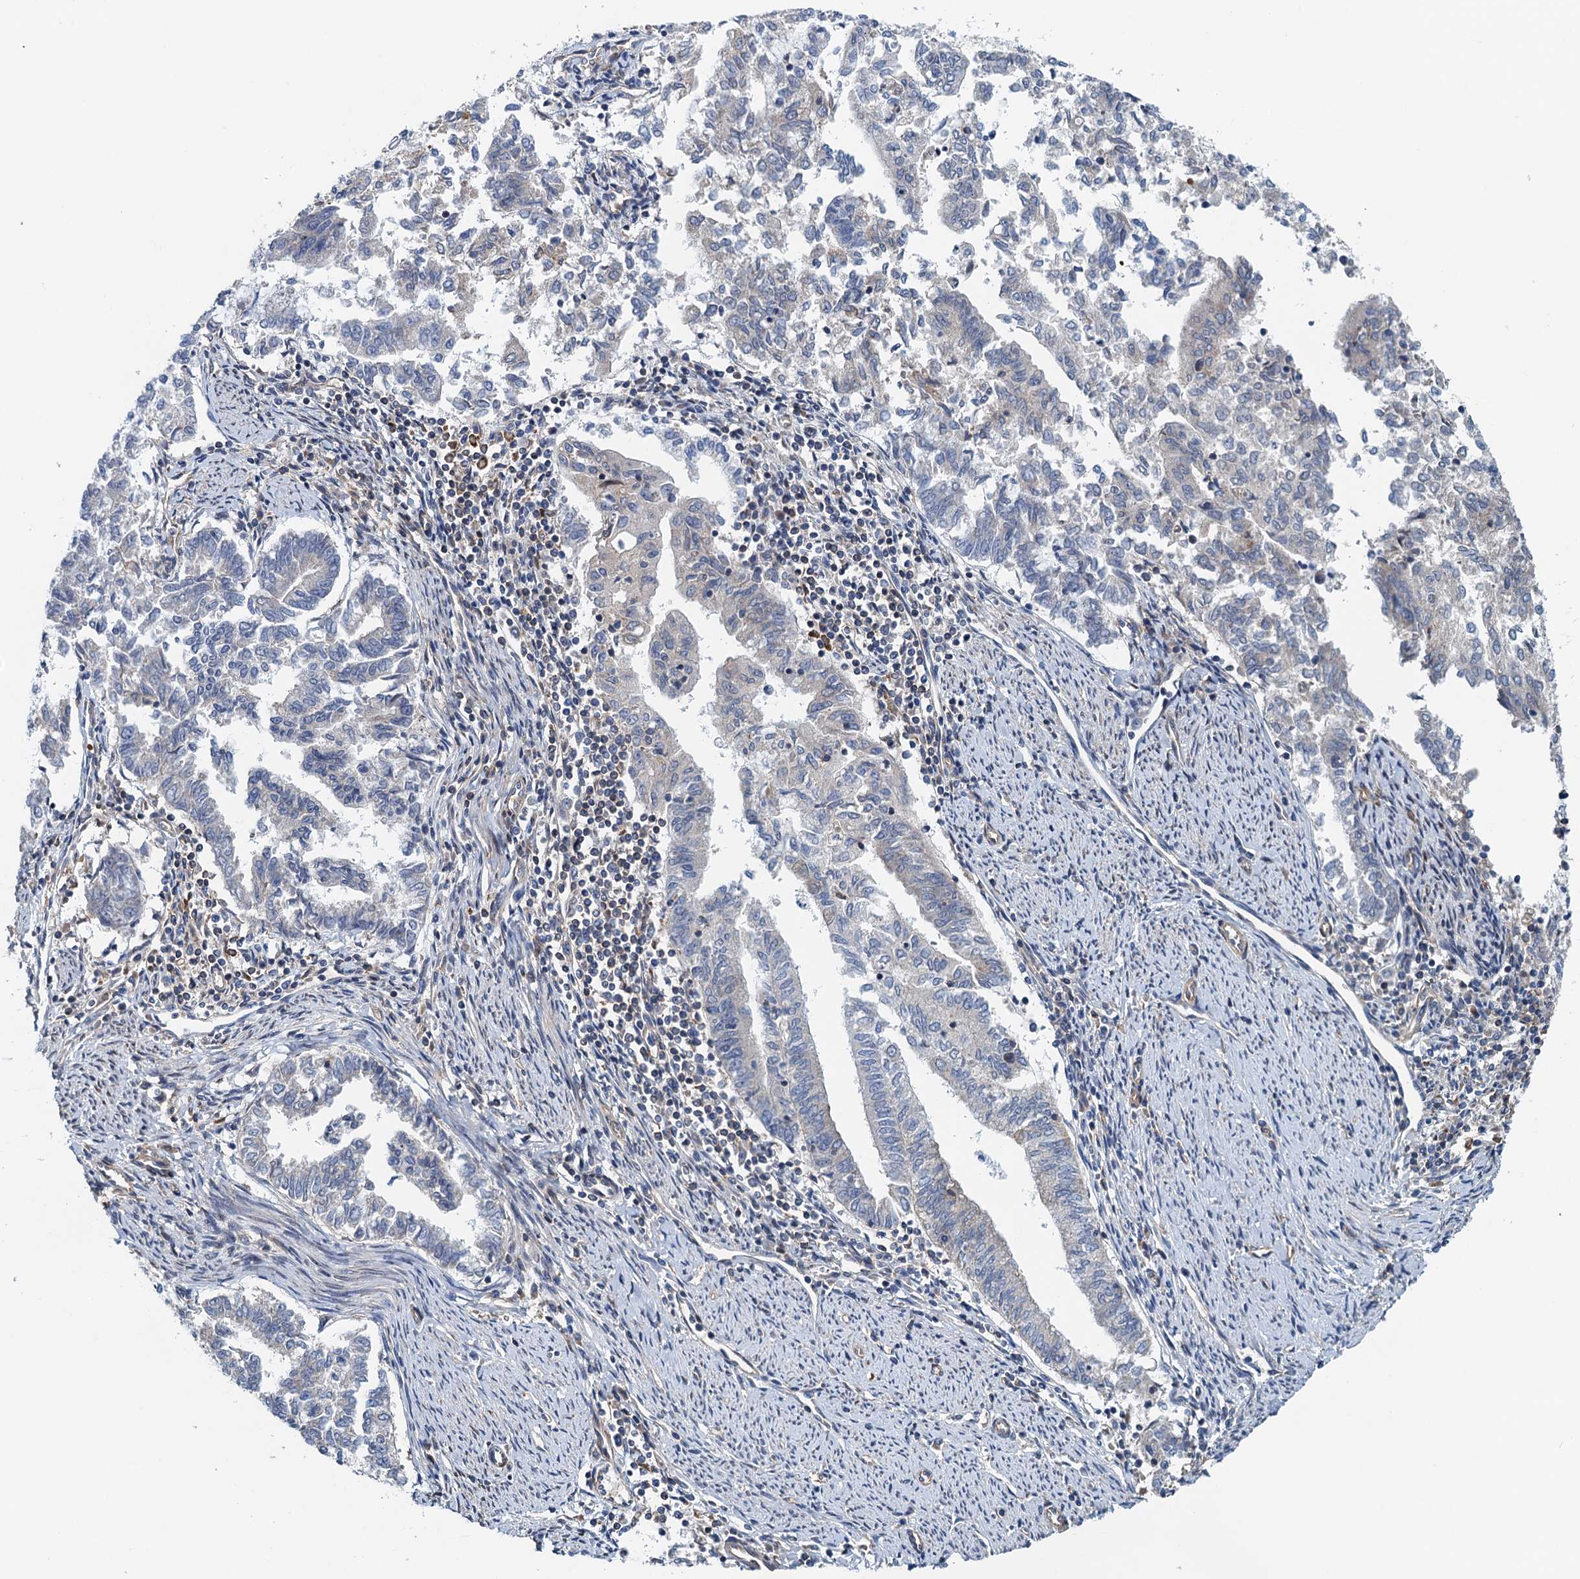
{"staining": {"intensity": "negative", "quantity": "none", "location": "none"}, "tissue": "endometrial cancer", "cell_type": "Tumor cells", "image_type": "cancer", "snomed": [{"axis": "morphology", "description": "Adenocarcinoma, NOS"}, {"axis": "topography", "description": "Endometrium"}], "caption": "A micrograph of endometrial adenocarcinoma stained for a protein exhibits no brown staining in tumor cells.", "gene": "ROGDI", "patient": {"sex": "female", "age": 79}}